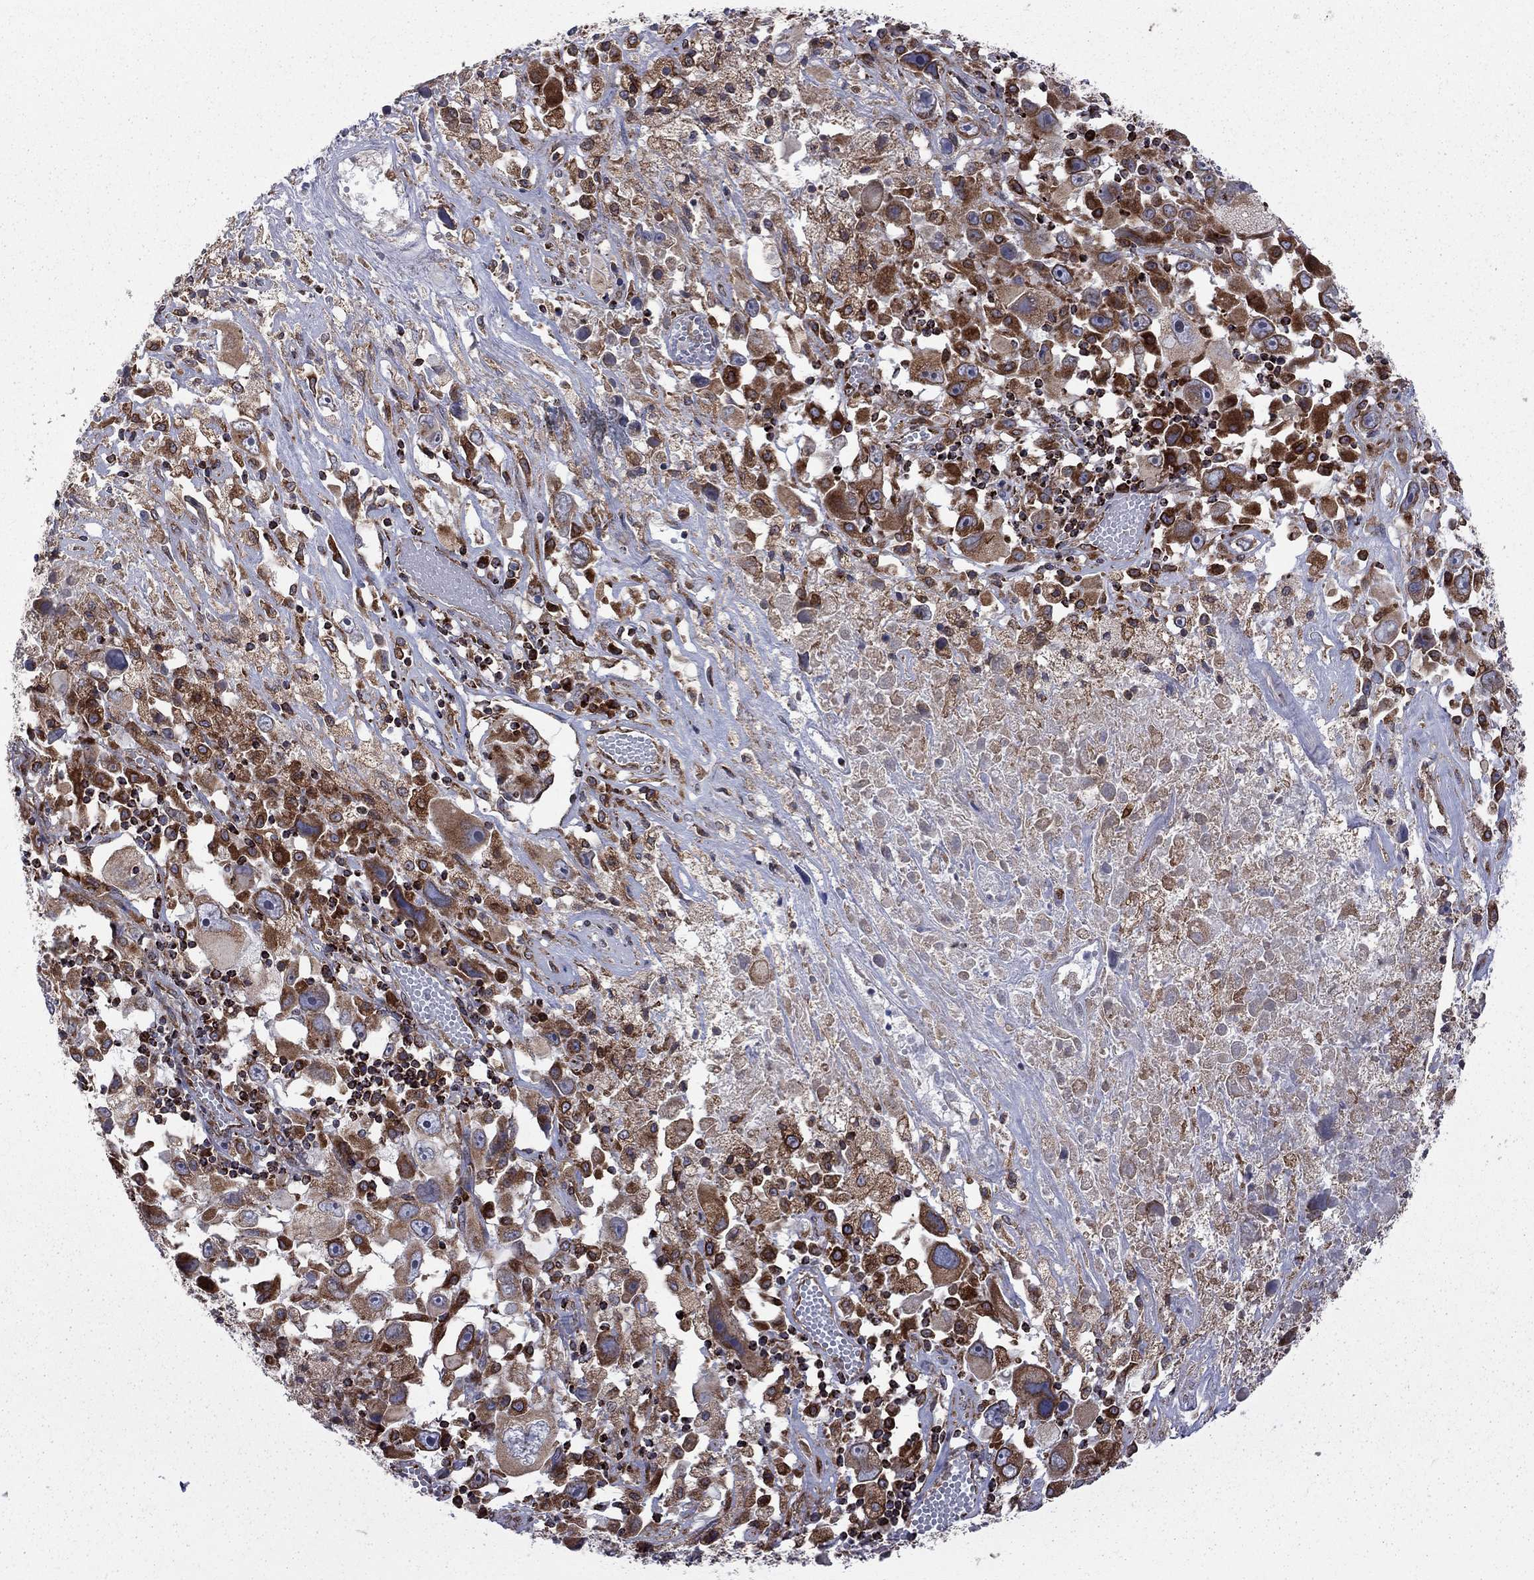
{"staining": {"intensity": "strong", "quantity": "<25%", "location": "cytoplasmic/membranous"}, "tissue": "melanoma", "cell_type": "Tumor cells", "image_type": "cancer", "snomed": [{"axis": "morphology", "description": "Malignant melanoma, Metastatic site"}, {"axis": "topography", "description": "Soft tissue"}], "caption": "IHC photomicrograph of neoplastic tissue: human melanoma stained using immunohistochemistry (IHC) demonstrates medium levels of strong protein expression localized specifically in the cytoplasmic/membranous of tumor cells, appearing as a cytoplasmic/membranous brown color.", "gene": "CLPTM1", "patient": {"sex": "male", "age": 50}}